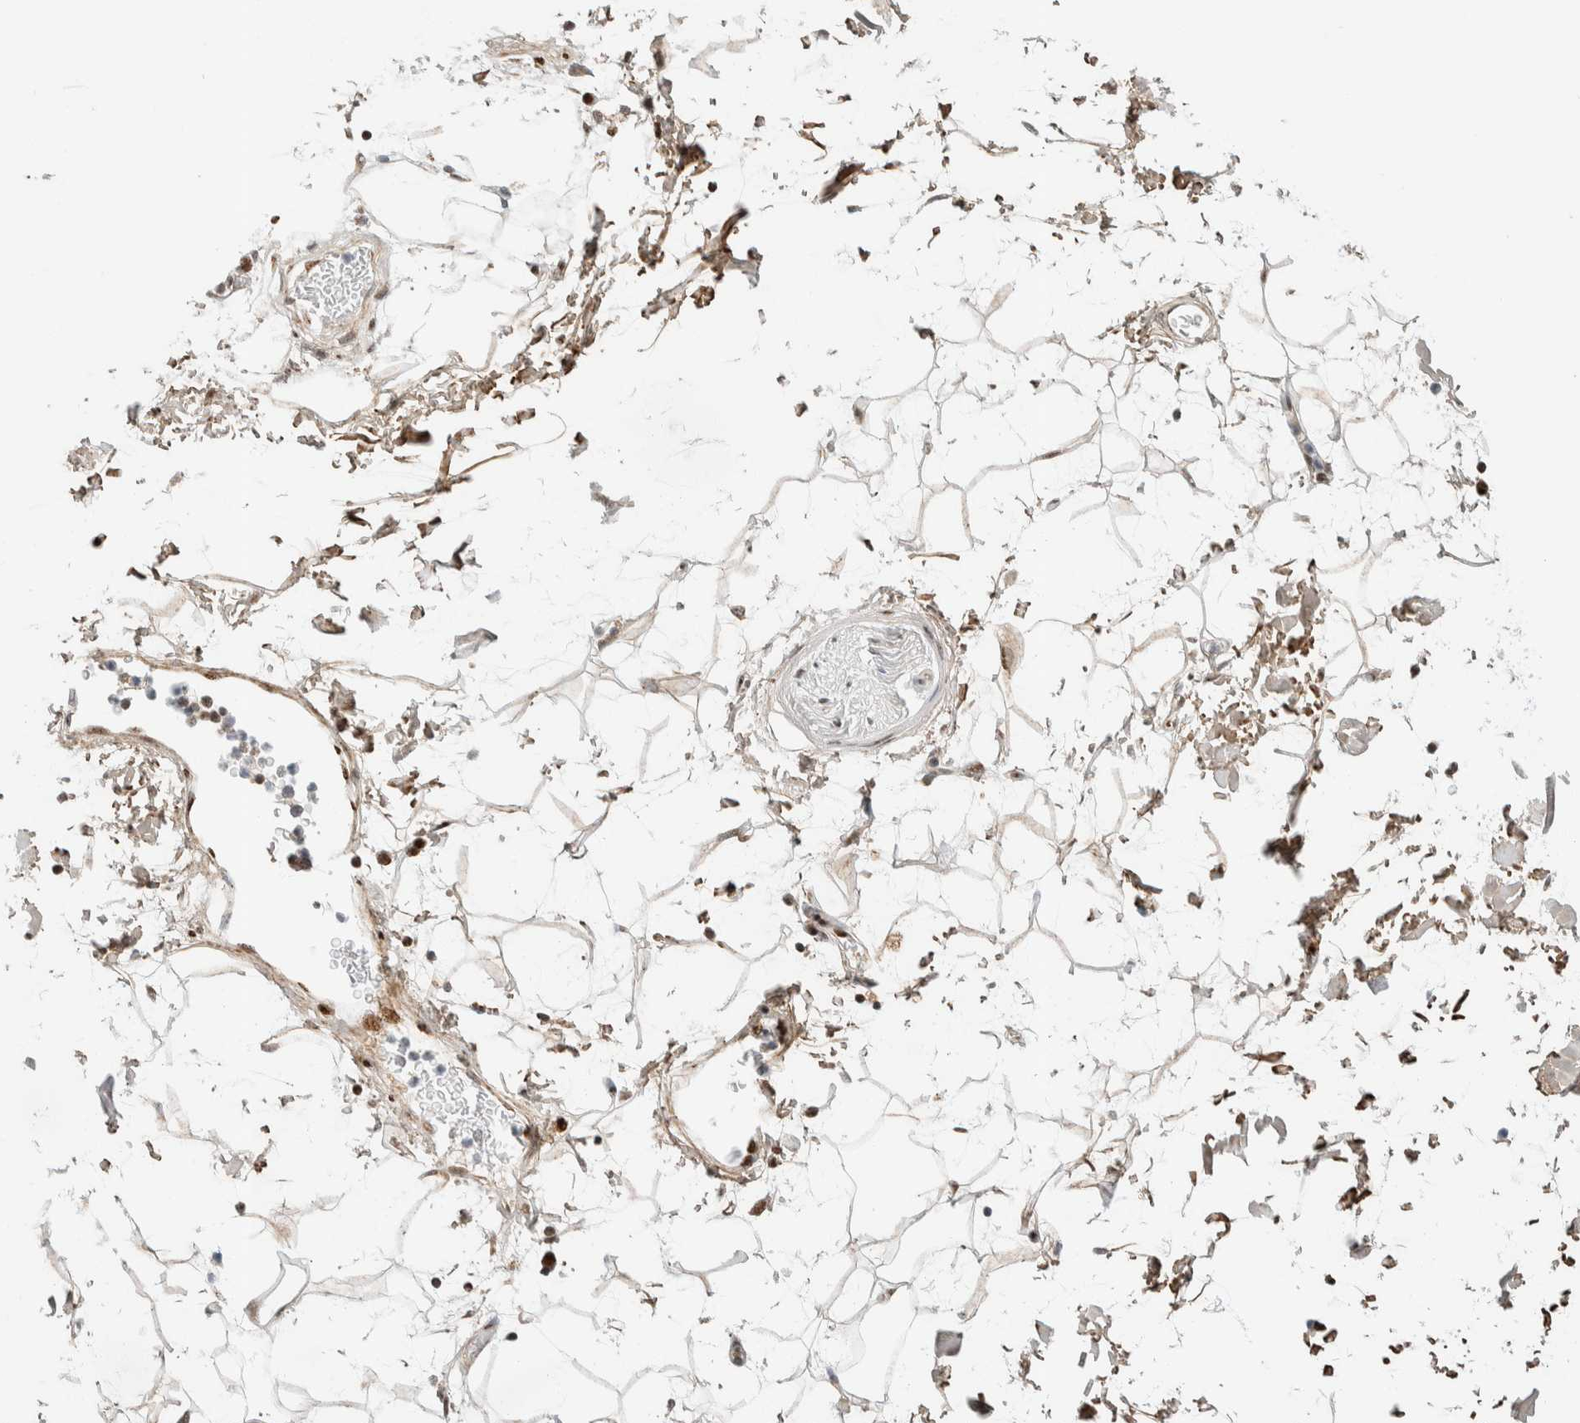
{"staining": {"intensity": "moderate", "quantity": "25%-75%", "location": "nuclear"}, "tissue": "adipose tissue", "cell_type": "Adipocytes", "image_type": "normal", "snomed": [{"axis": "morphology", "description": "Normal tissue, NOS"}, {"axis": "topography", "description": "Soft tissue"}], "caption": "The image shows staining of unremarkable adipose tissue, revealing moderate nuclear protein positivity (brown color) within adipocytes.", "gene": "TSPAN32", "patient": {"sex": "male", "age": 72}}